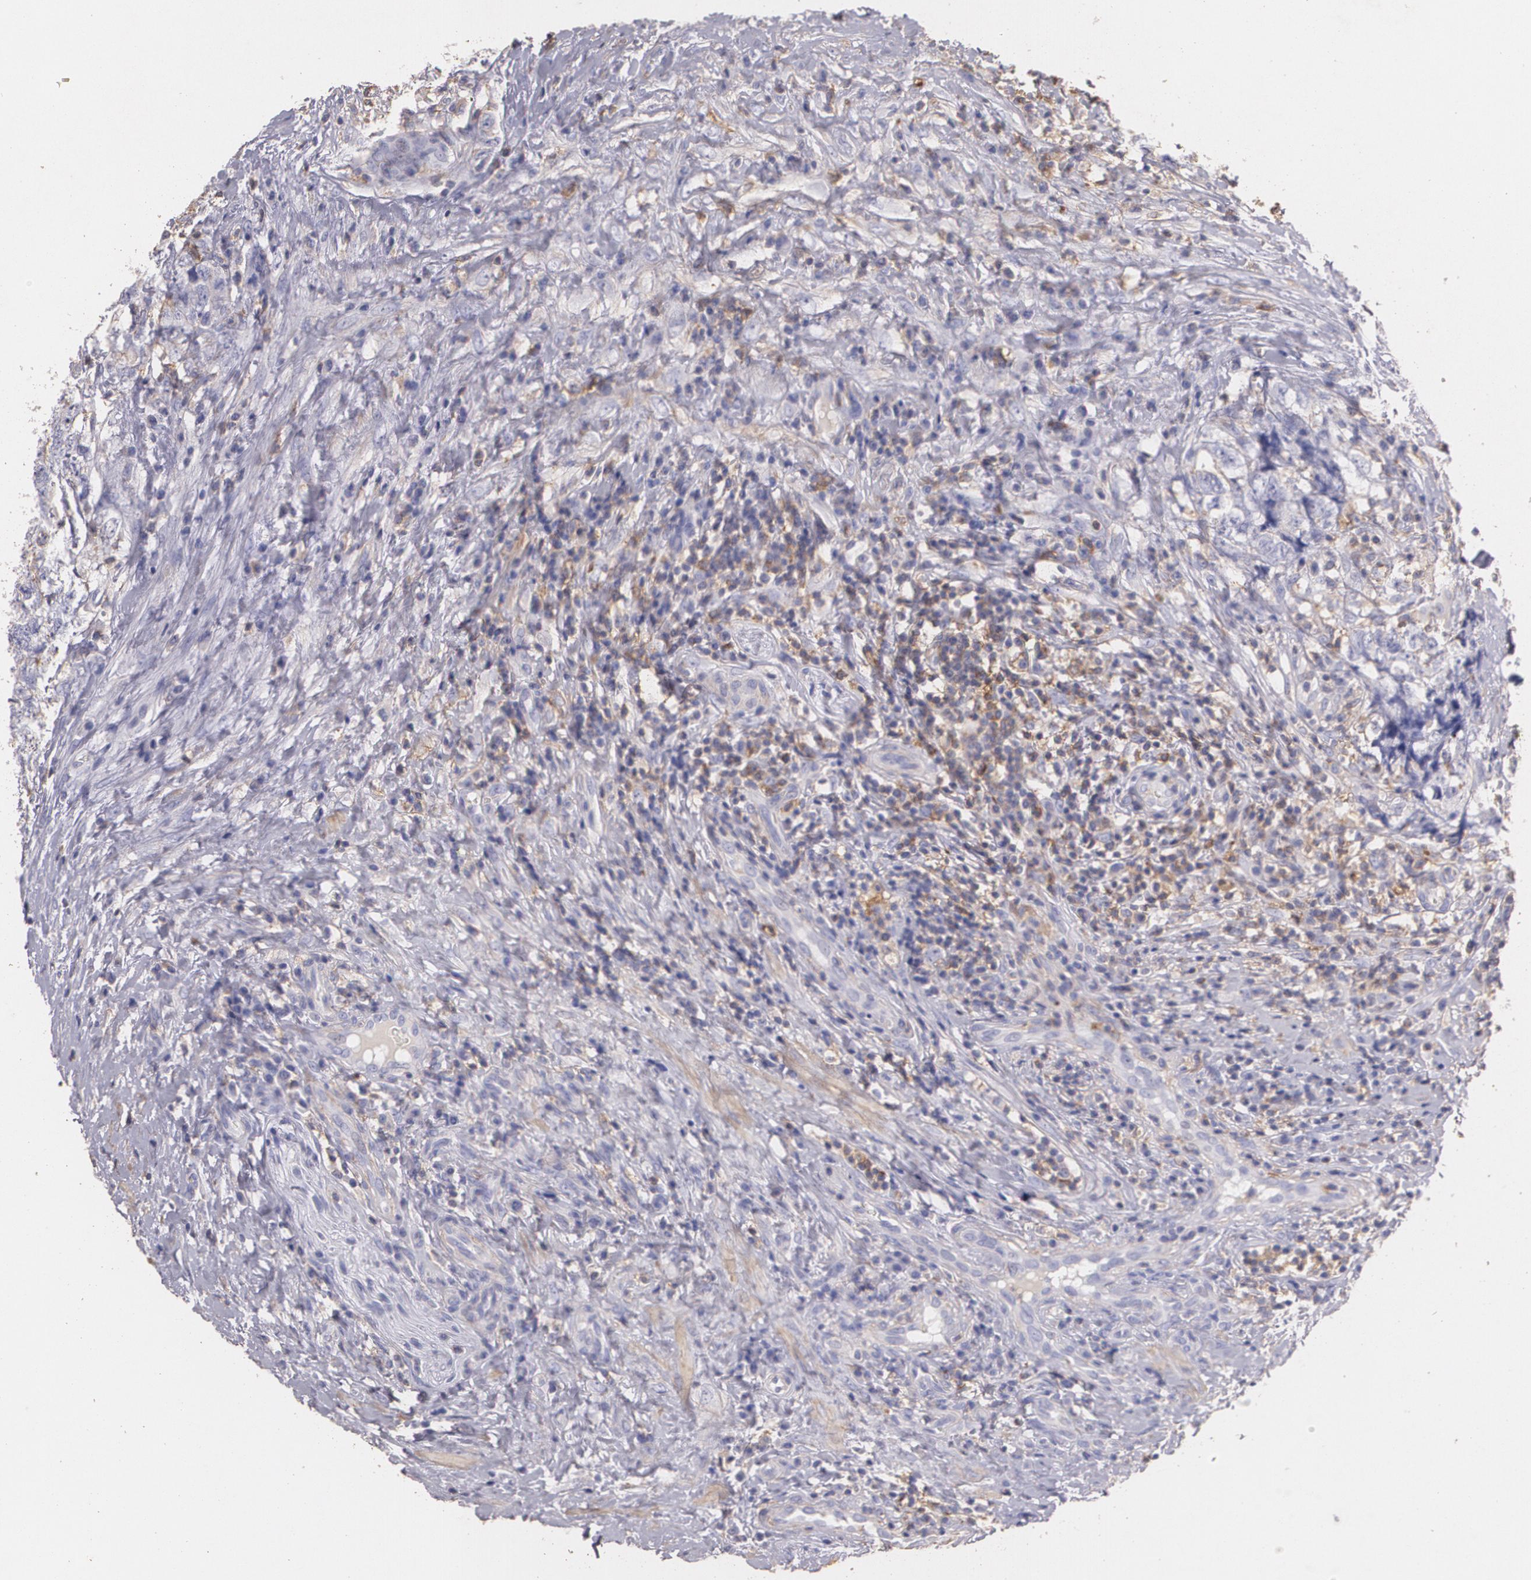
{"staining": {"intensity": "negative", "quantity": "none", "location": "none"}, "tissue": "testis cancer", "cell_type": "Tumor cells", "image_type": "cancer", "snomed": [{"axis": "morphology", "description": "Carcinoma, Embryonal, NOS"}, {"axis": "topography", "description": "Testis"}], "caption": "A high-resolution micrograph shows immunohistochemistry (IHC) staining of embryonal carcinoma (testis), which demonstrates no significant staining in tumor cells.", "gene": "TGFBR1", "patient": {"sex": "male", "age": 31}}